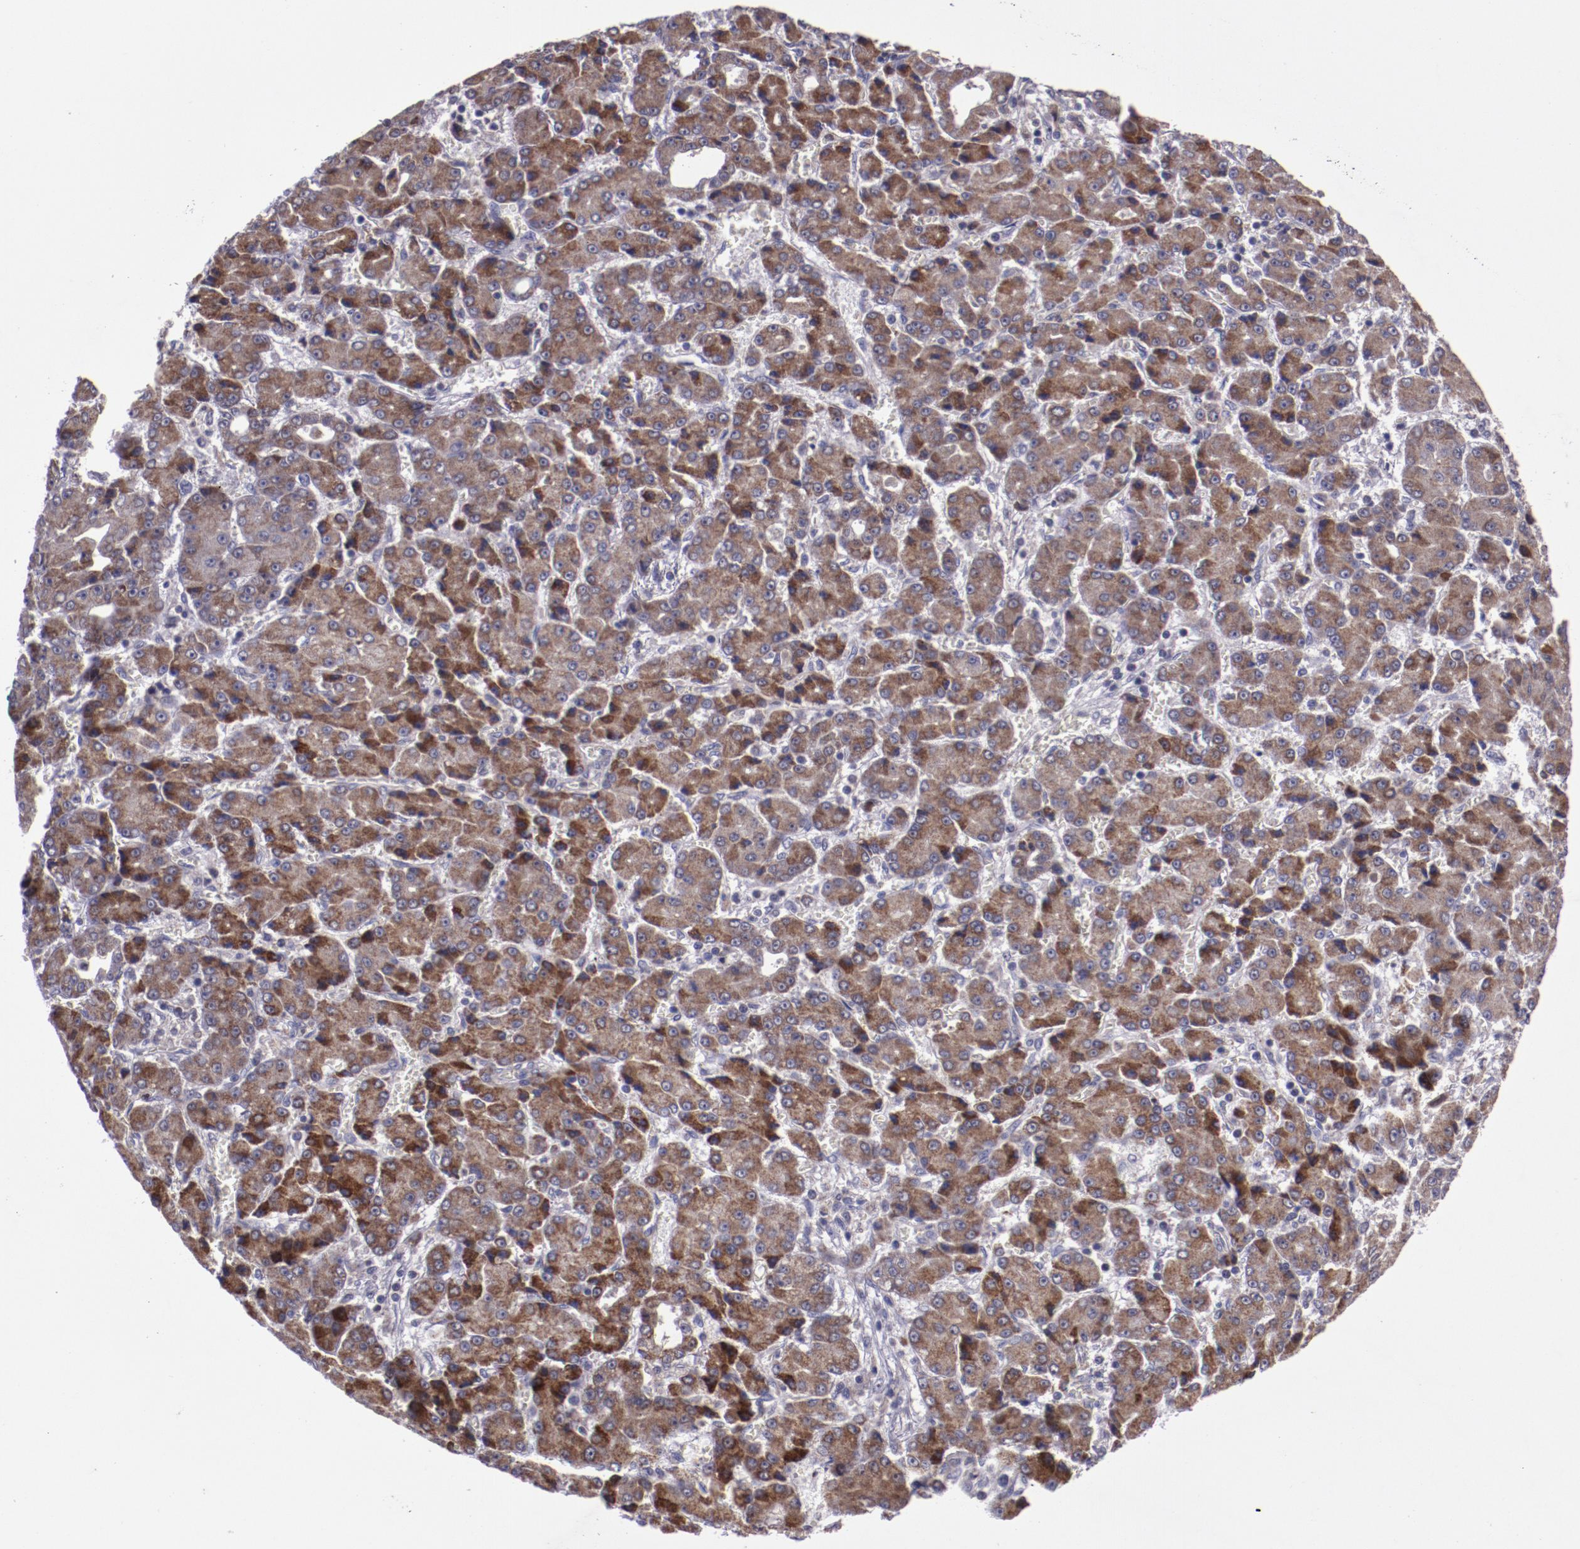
{"staining": {"intensity": "moderate", "quantity": ">75%", "location": "cytoplasmic/membranous"}, "tissue": "liver cancer", "cell_type": "Tumor cells", "image_type": "cancer", "snomed": [{"axis": "morphology", "description": "Carcinoma, Hepatocellular, NOS"}, {"axis": "topography", "description": "Liver"}], "caption": "Immunohistochemical staining of human liver cancer displays medium levels of moderate cytoplasmic/membranous staining in approximately >75% of tumor cells. (IHC, brightfield microscopy, high magnification).", "gene": "LONP1", "patient": {"sex": "male", "age": 69}}